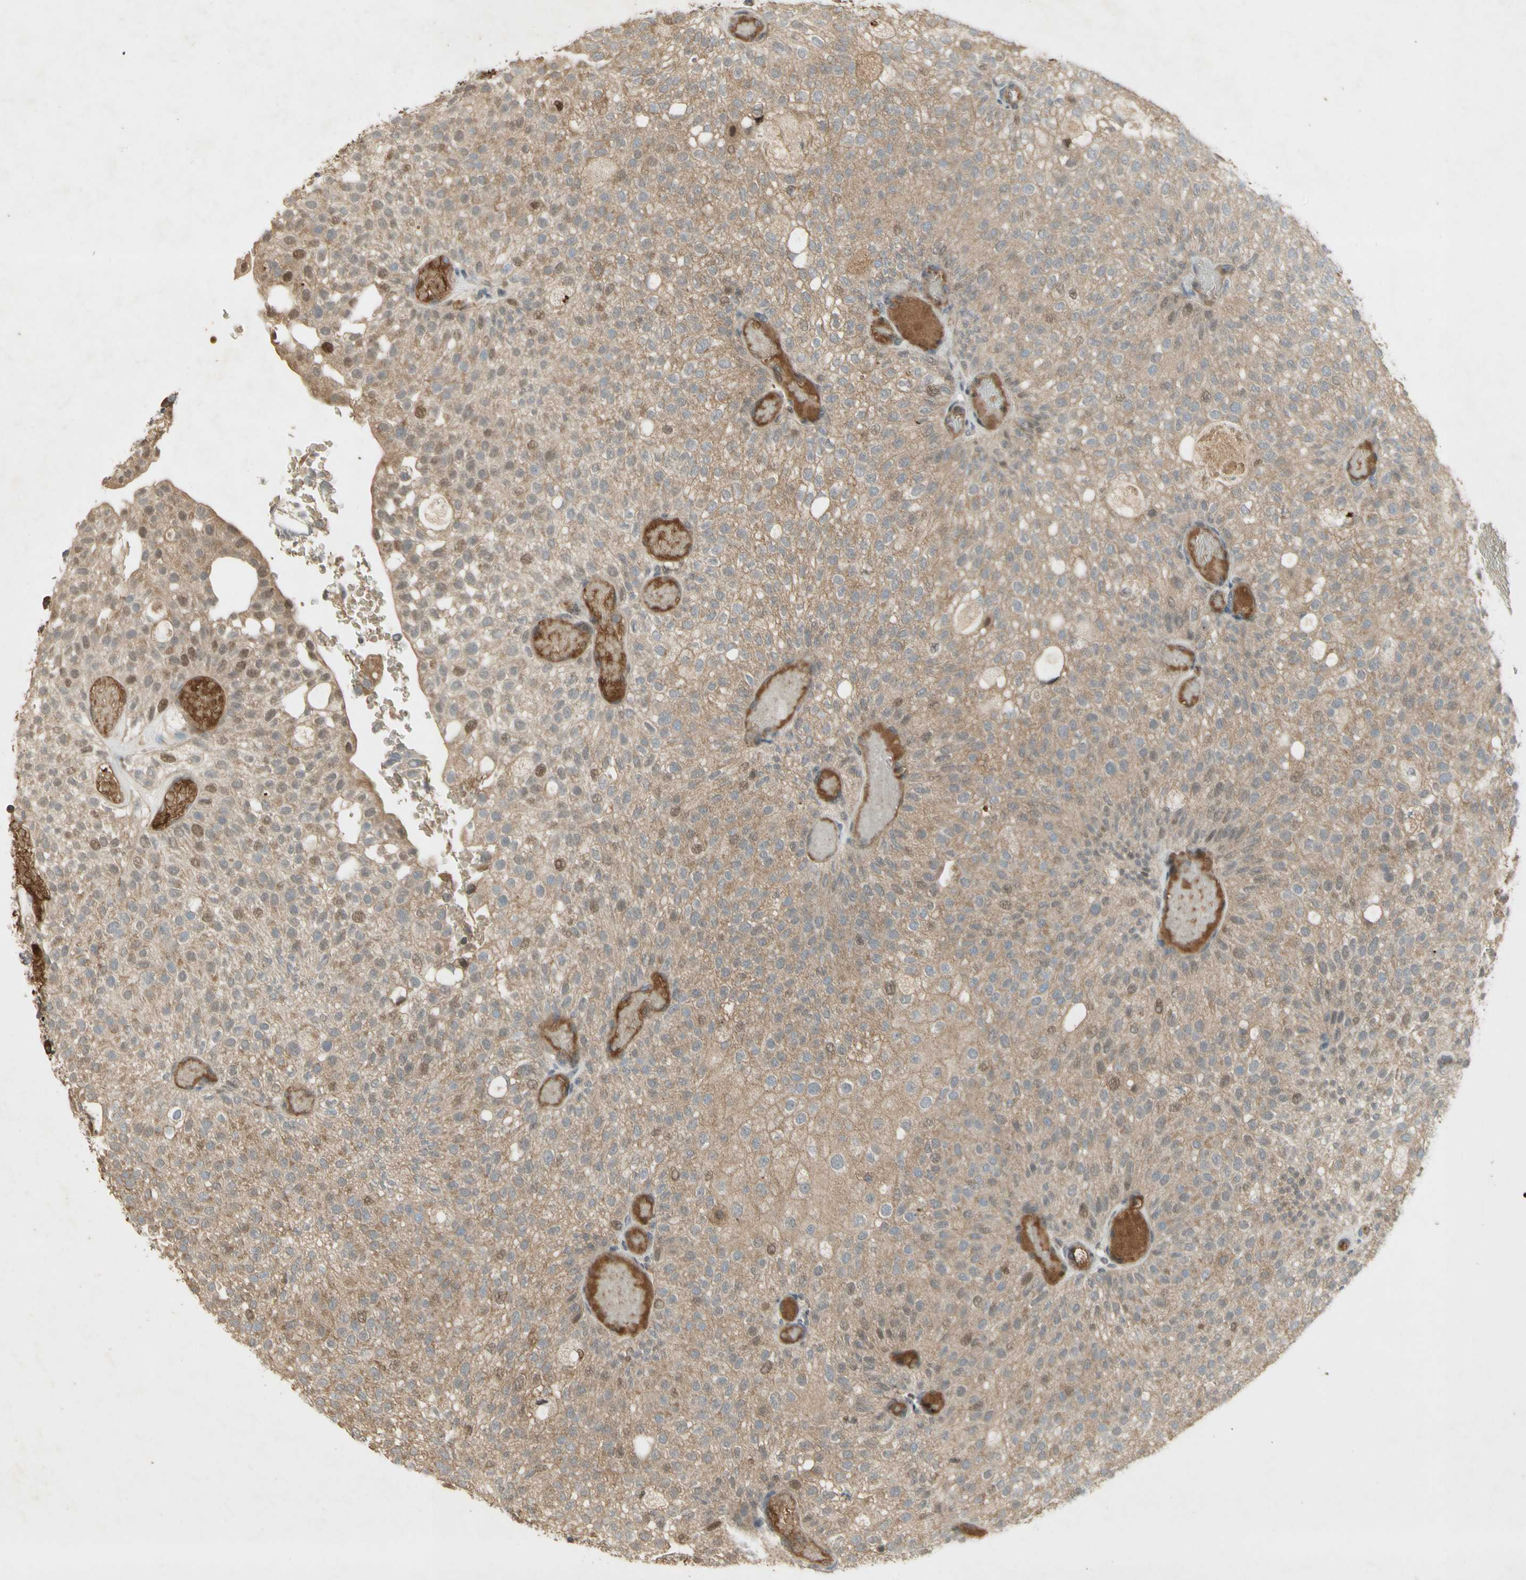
{"staining": {"intensity": "weak", "quantity": "25%-75%", "location": "cytoplasmic/membranous,nuclear"}, "tissue": "urothelial cancer", "cell_type": "Tumor cells", "image_type": "cancer", "snomed": [{"axis": "morphology", "description": "Urothelial carcinoma, Low grade"}, {"axis": "topography", "description": "Urinary bladder"}], "caption": "Immunohistochemical staining of human urothelial cancer shows low levels of weak cytoplasmic/membranous and nuclear expression in approximately 25%-75% of tumor cells.", "gene": "NRG4", "patient": {"sex": "male", "age": 78}}